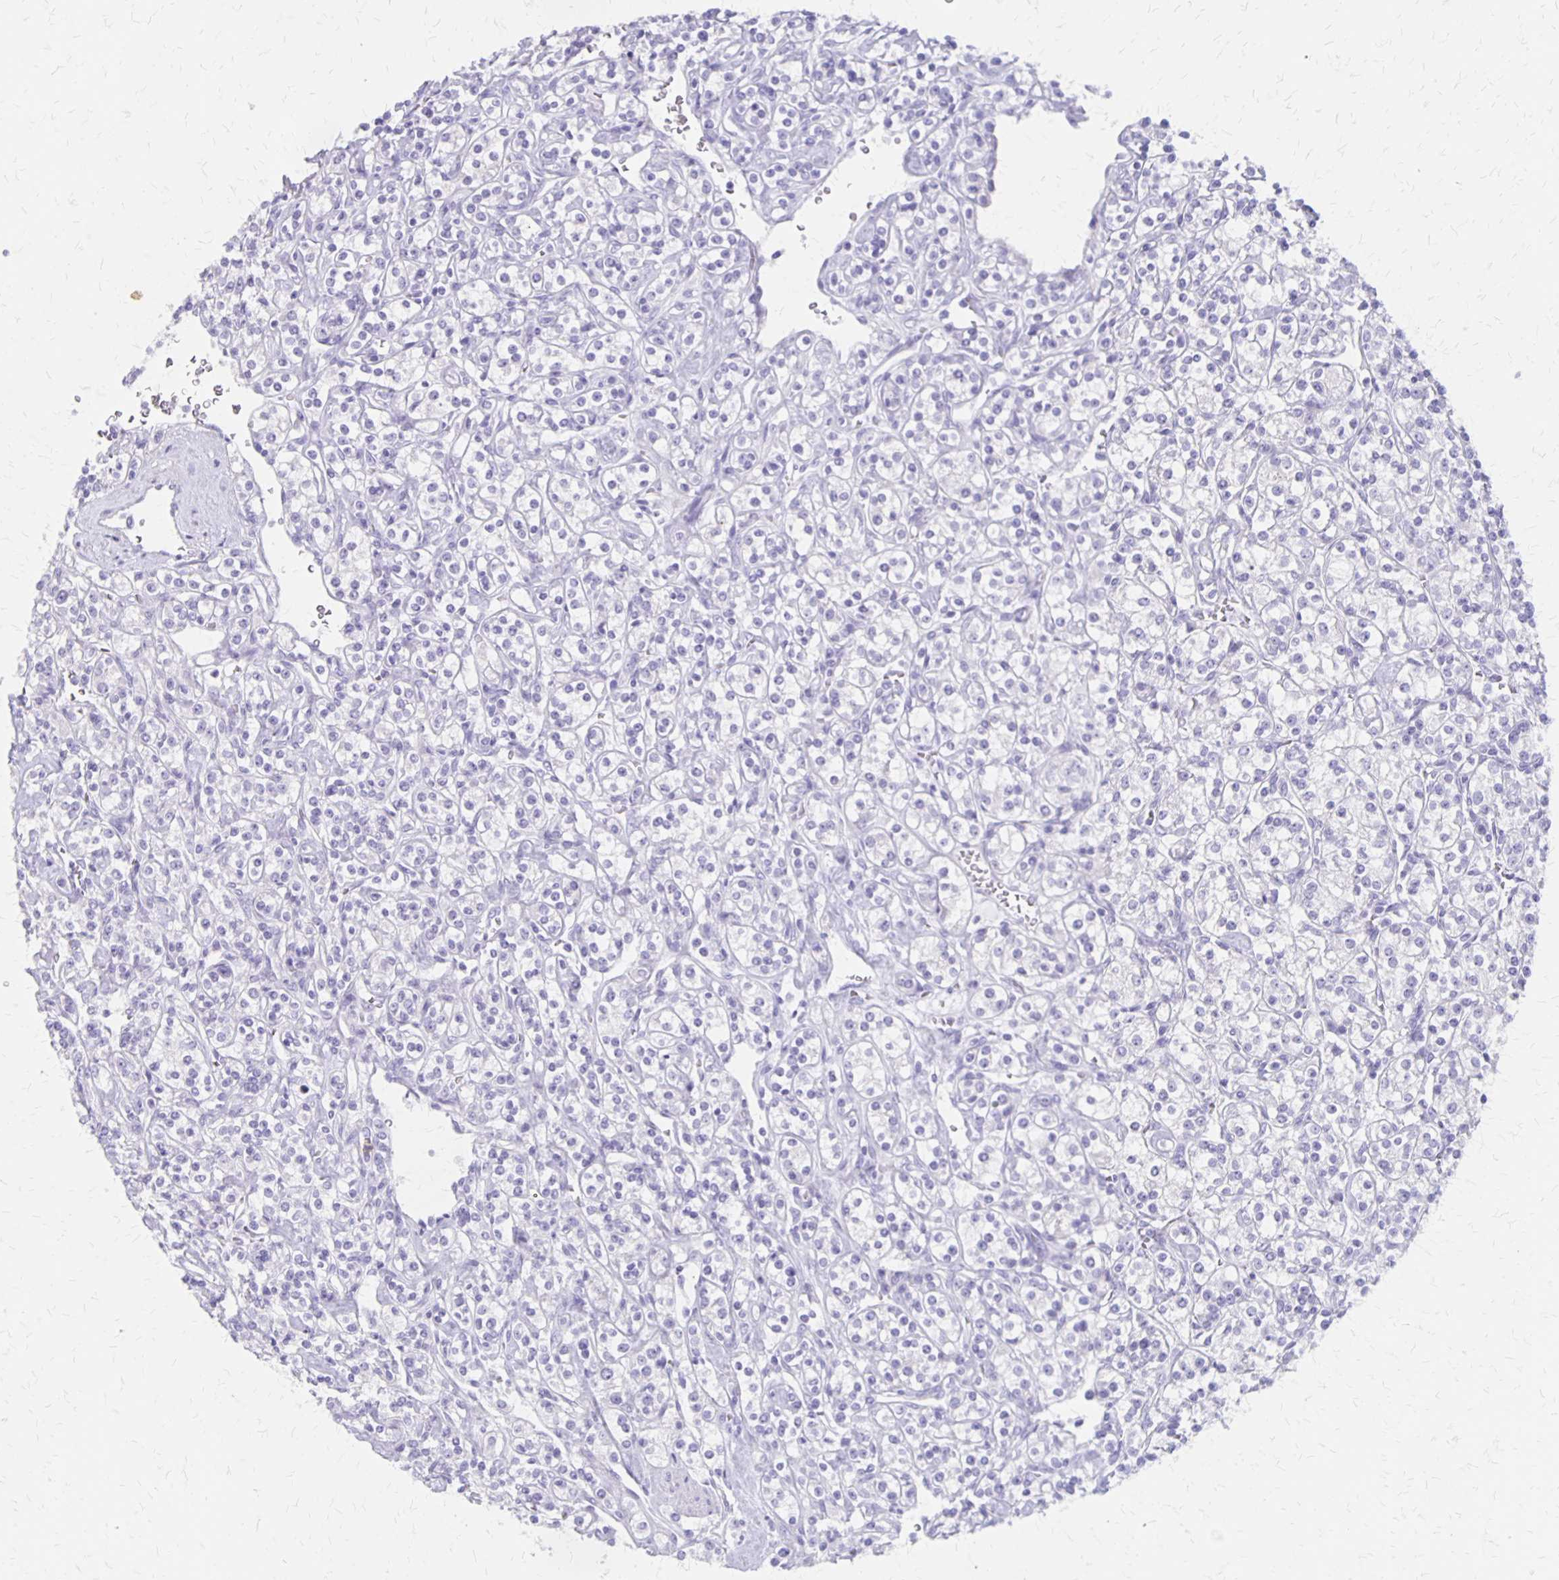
{"staining": {"intensity": "negative", "quantity": "none", "location": "none"}, "tissue": "renal cancer", "cell_type": "Tumor cells", "image_type": "cancer", "snomed": [{"axis": "morphology", "description": "Adenocarcinoma, NOS"}, {"axis": "topography", "description": "Kidney"}], "caption": "Immunohistochemical staining of renal cancer (adenocarcinoma) exhibits no significant positivity in tumor cells.", "gene": "SEPTIN5", "patient": {"sex": "male", "age": 77}}